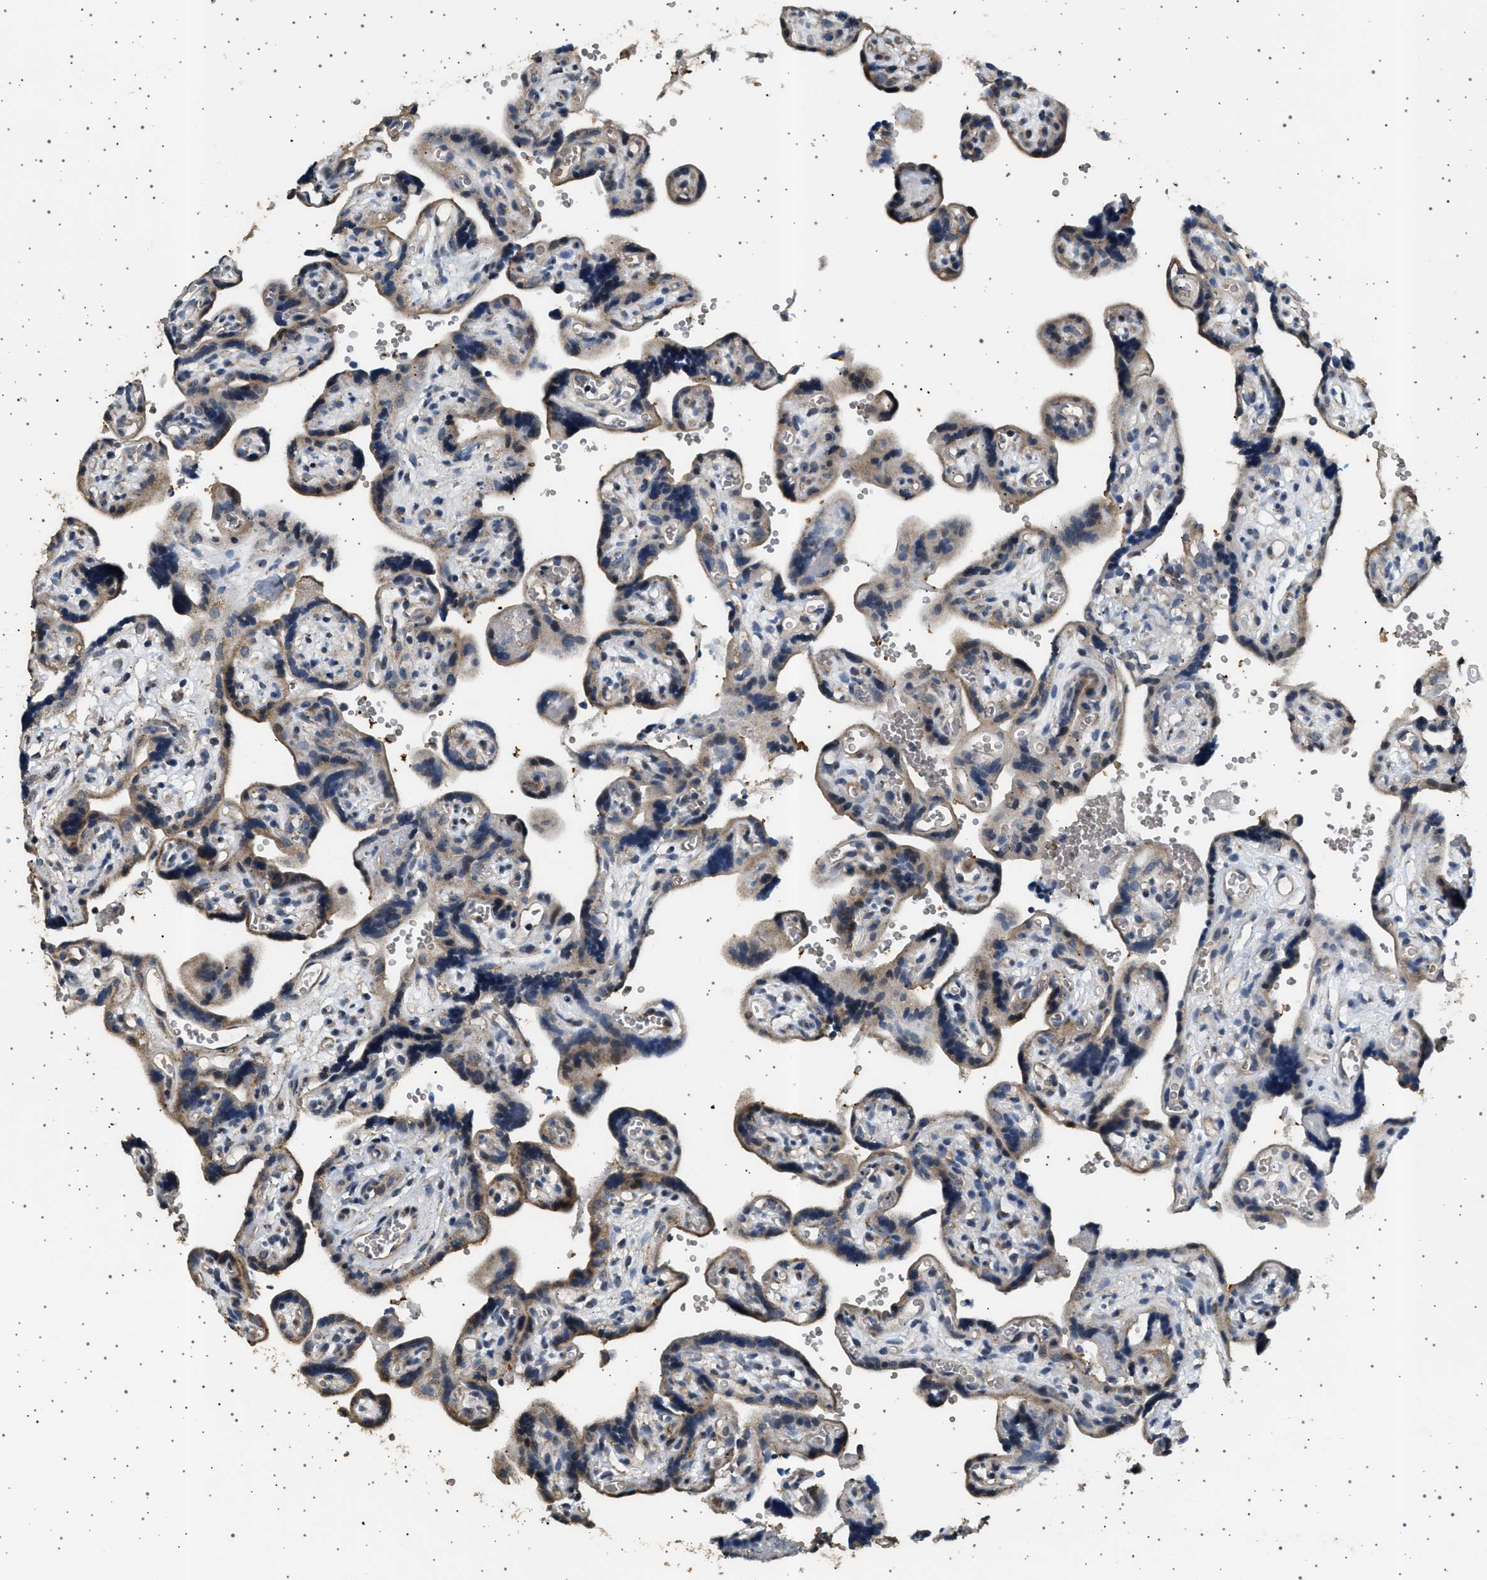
{"staining": {"intensity": "moderate", "quantity": ">75%", "location": "cytoplasmic/membranous"}, "tissue": "placenta", "cell_type": "Trophoblastic cells", "image_type": "normal", "snomed": [{"axis": "morphology", "description": "Normal tissue, NOS"}, {"axis": "topography", "description": "Placenta"}], "caption": "Trophoblastic cells reveal moderate cytoplasmic/membranous staining in approximately >75% of cells in benign placenta.", "gene": "KCNA4", "patient": {"sex": "female", "age": 30}}